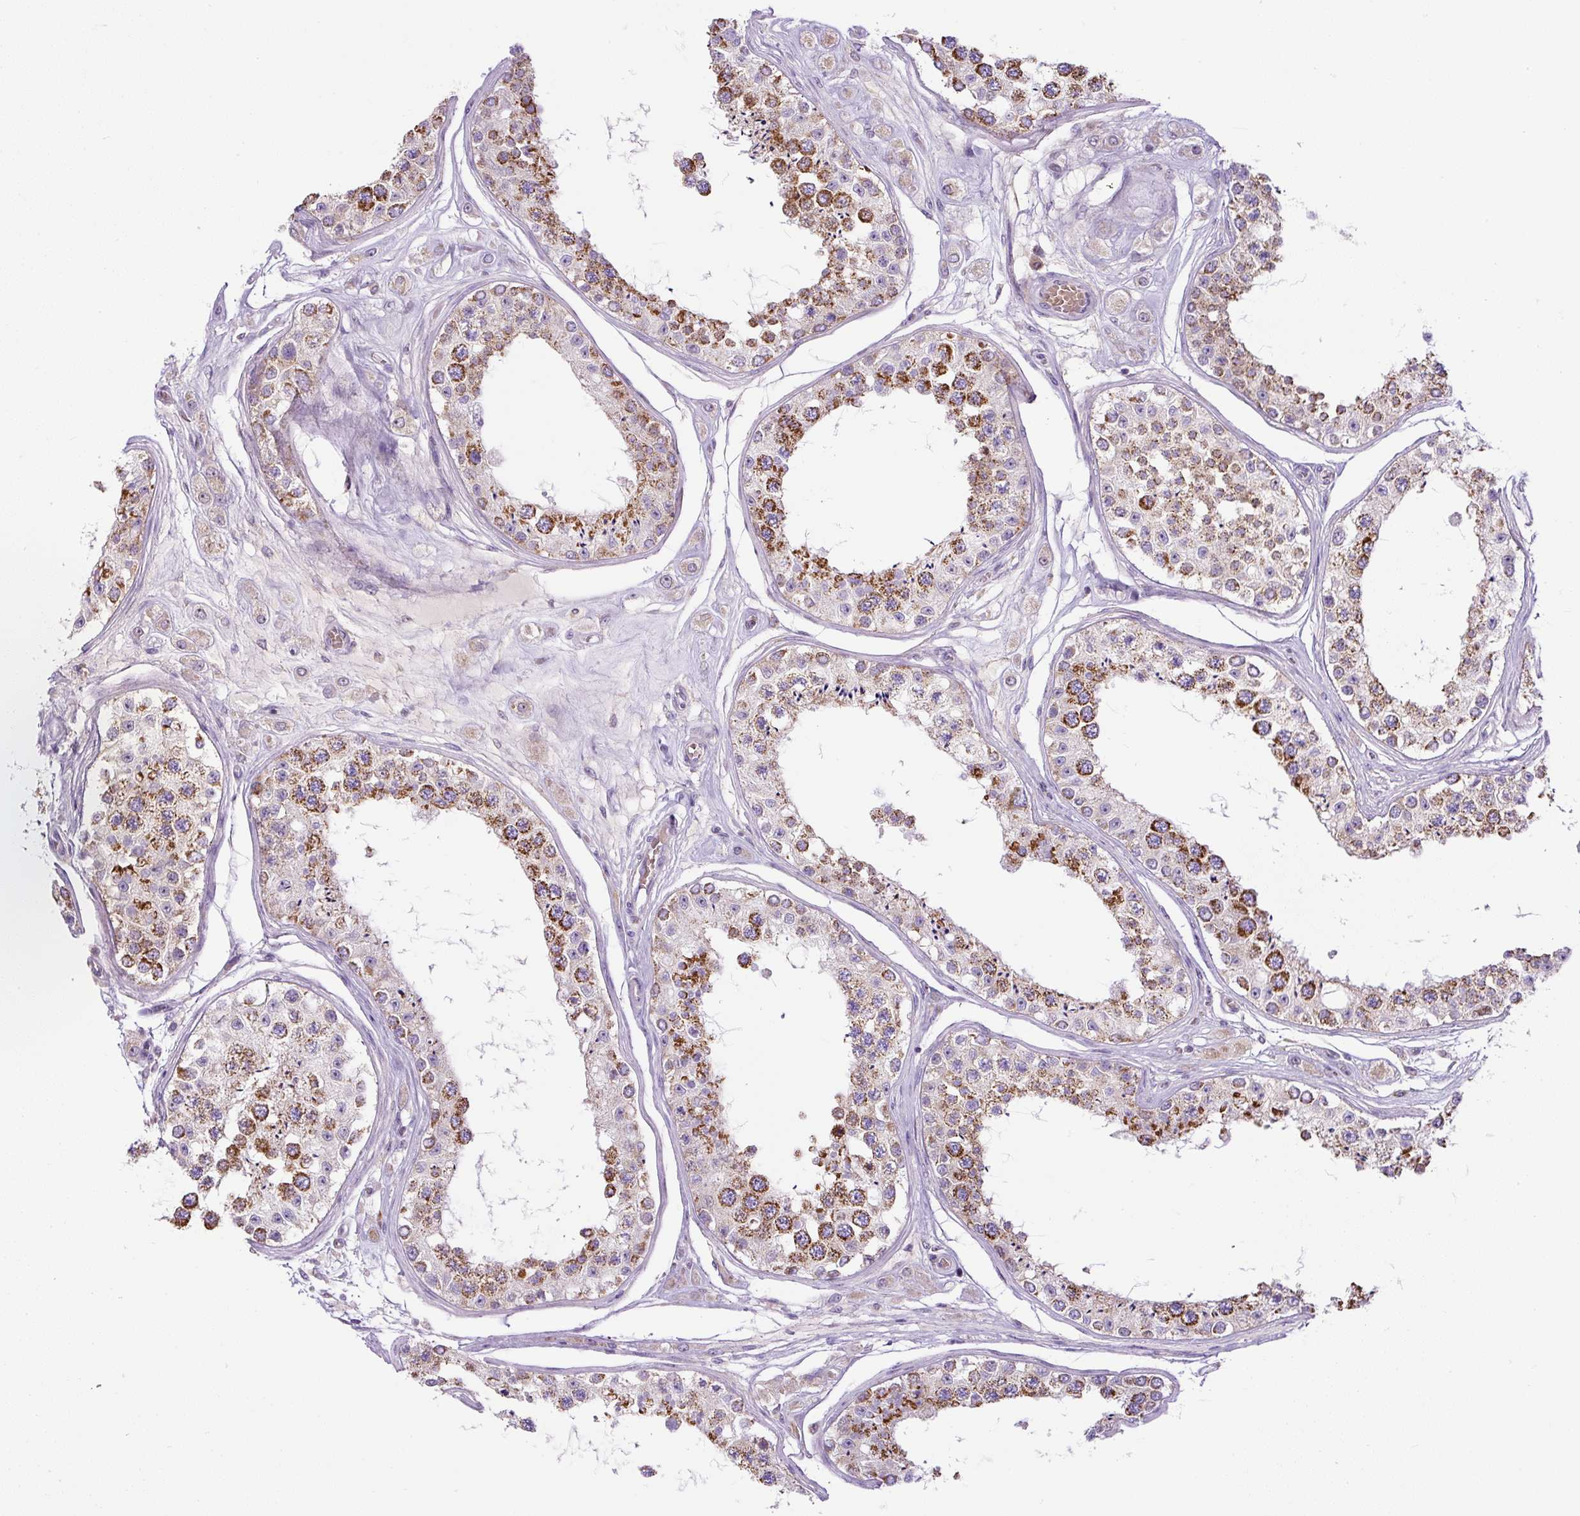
{"staining": {"intensity": "moderate", "quantity": "25%-75%", "location": "cytoplasmic/membranous"}, "tissue": "testis", "cell_type": "Cells in seminiferous ducts", "image_type": "normal", "snomed": [{"axis": "morphology", "description": "Normal tissue, NOS"}, {"axis": "topography", "description": "Testis"}], "caption": "This micrograph shows immunohistochemistry staining of unremarkable testis, with medium moderate cytoplasmic/membranous positivity in about 25%-75% of cells in seminiferous ducts.", "gene": "ZNF596", "patient": {"sex": "male", "age": 25}}